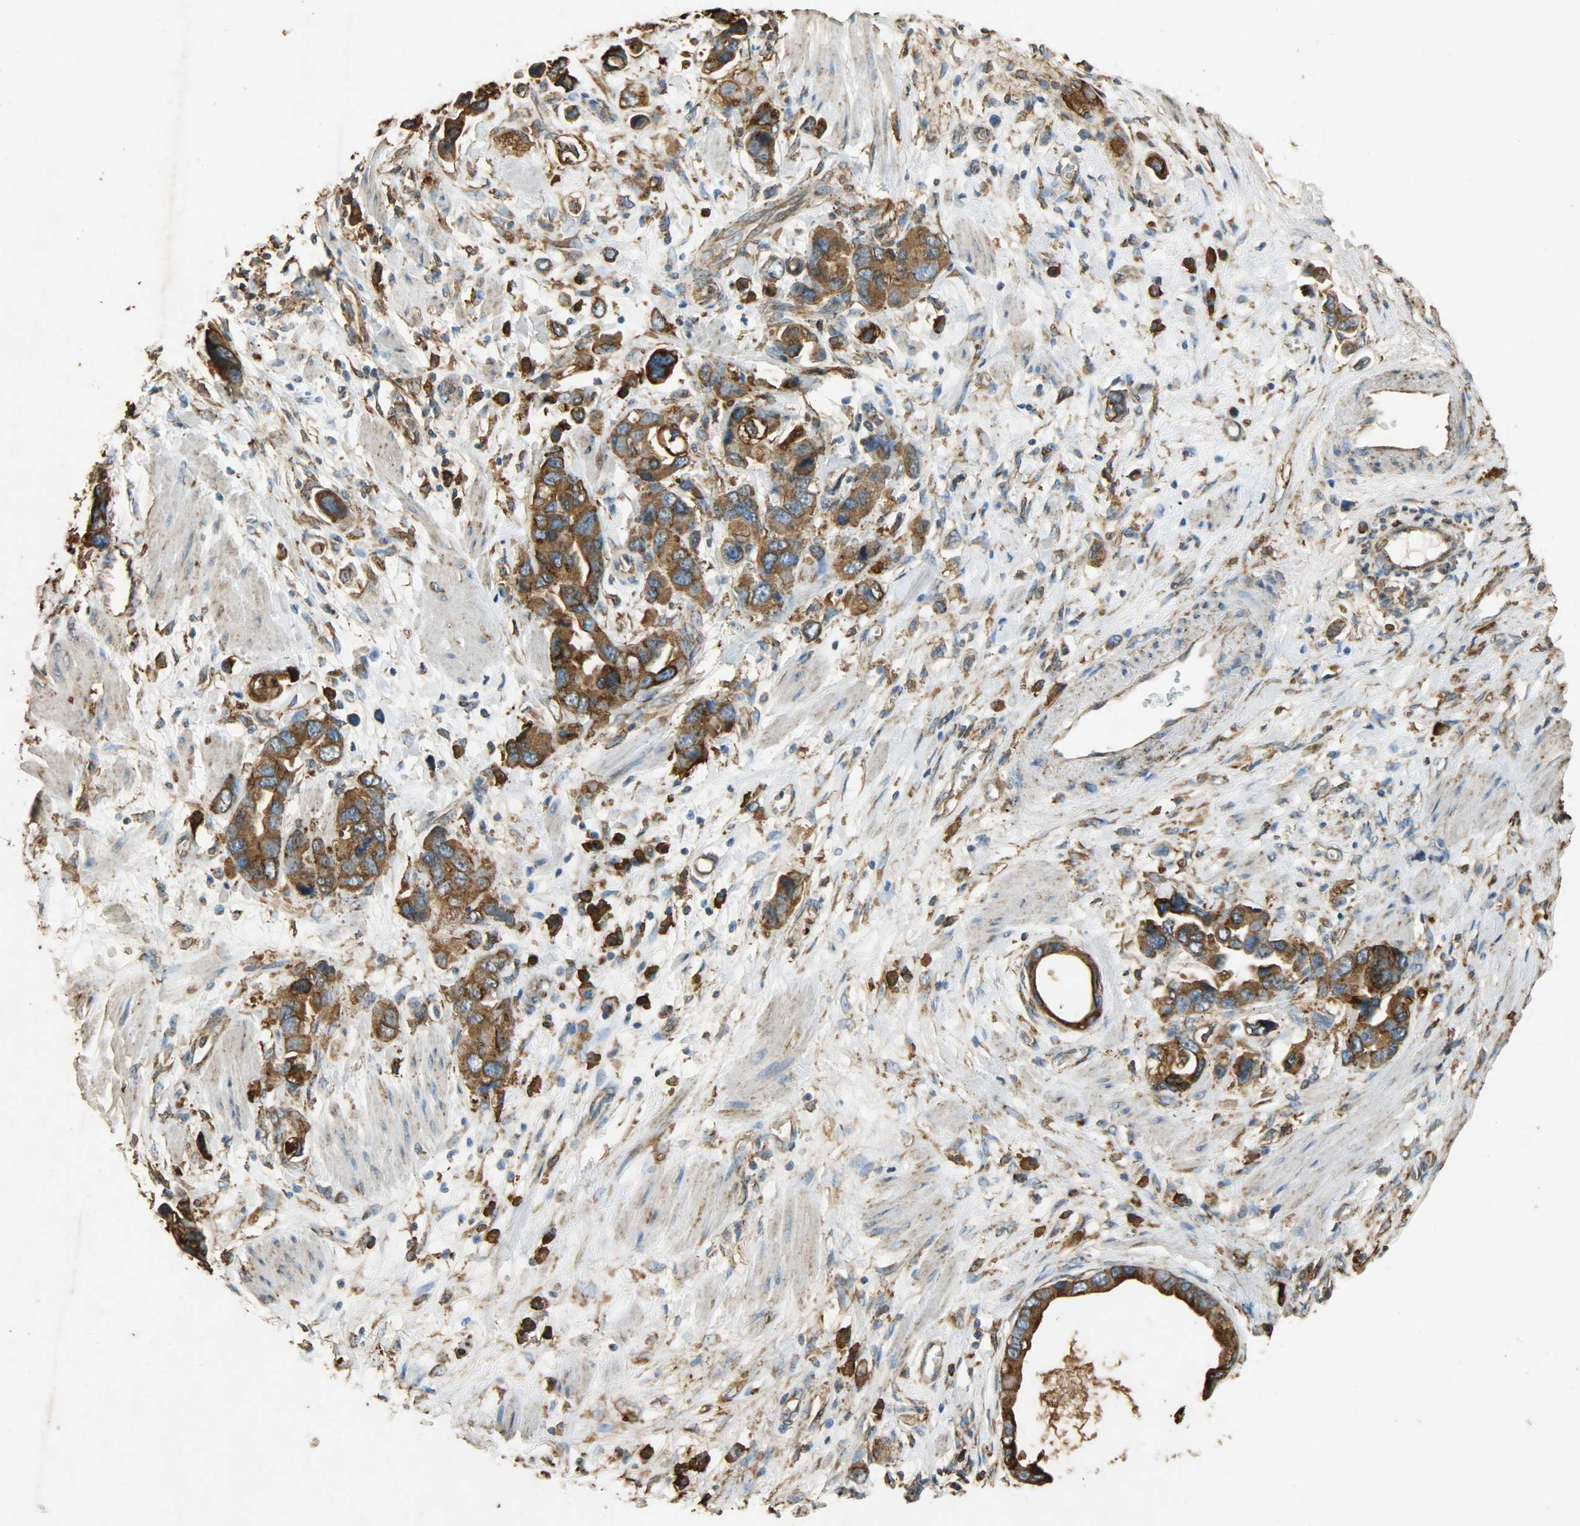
{"staining": {"intensity": "strong", "quantity": ">75%", "location": "cytoplasmic/membranous"}, "tissue": "stomach cancer", "cell_type": "Tumor cells", "image_type": "cancer", "snomed": [{"axis": "morphology", "description": "Adenocarcinoma, NOS"}, {"axis": "topography", "description": "Stomach, lower"}], "caption": "A brown stain highlights strong cytoplasmic/membranous staining of a protein in stomach cancer tumor cells. The staining was performed using DAB (3,3'-diaminobenzidine), with brown indicating positive protein expression. Nuclei are stained blue with hematoxylin.", "gene": "HSP90B1", "patient": {"sex": "female", "age": 93}}